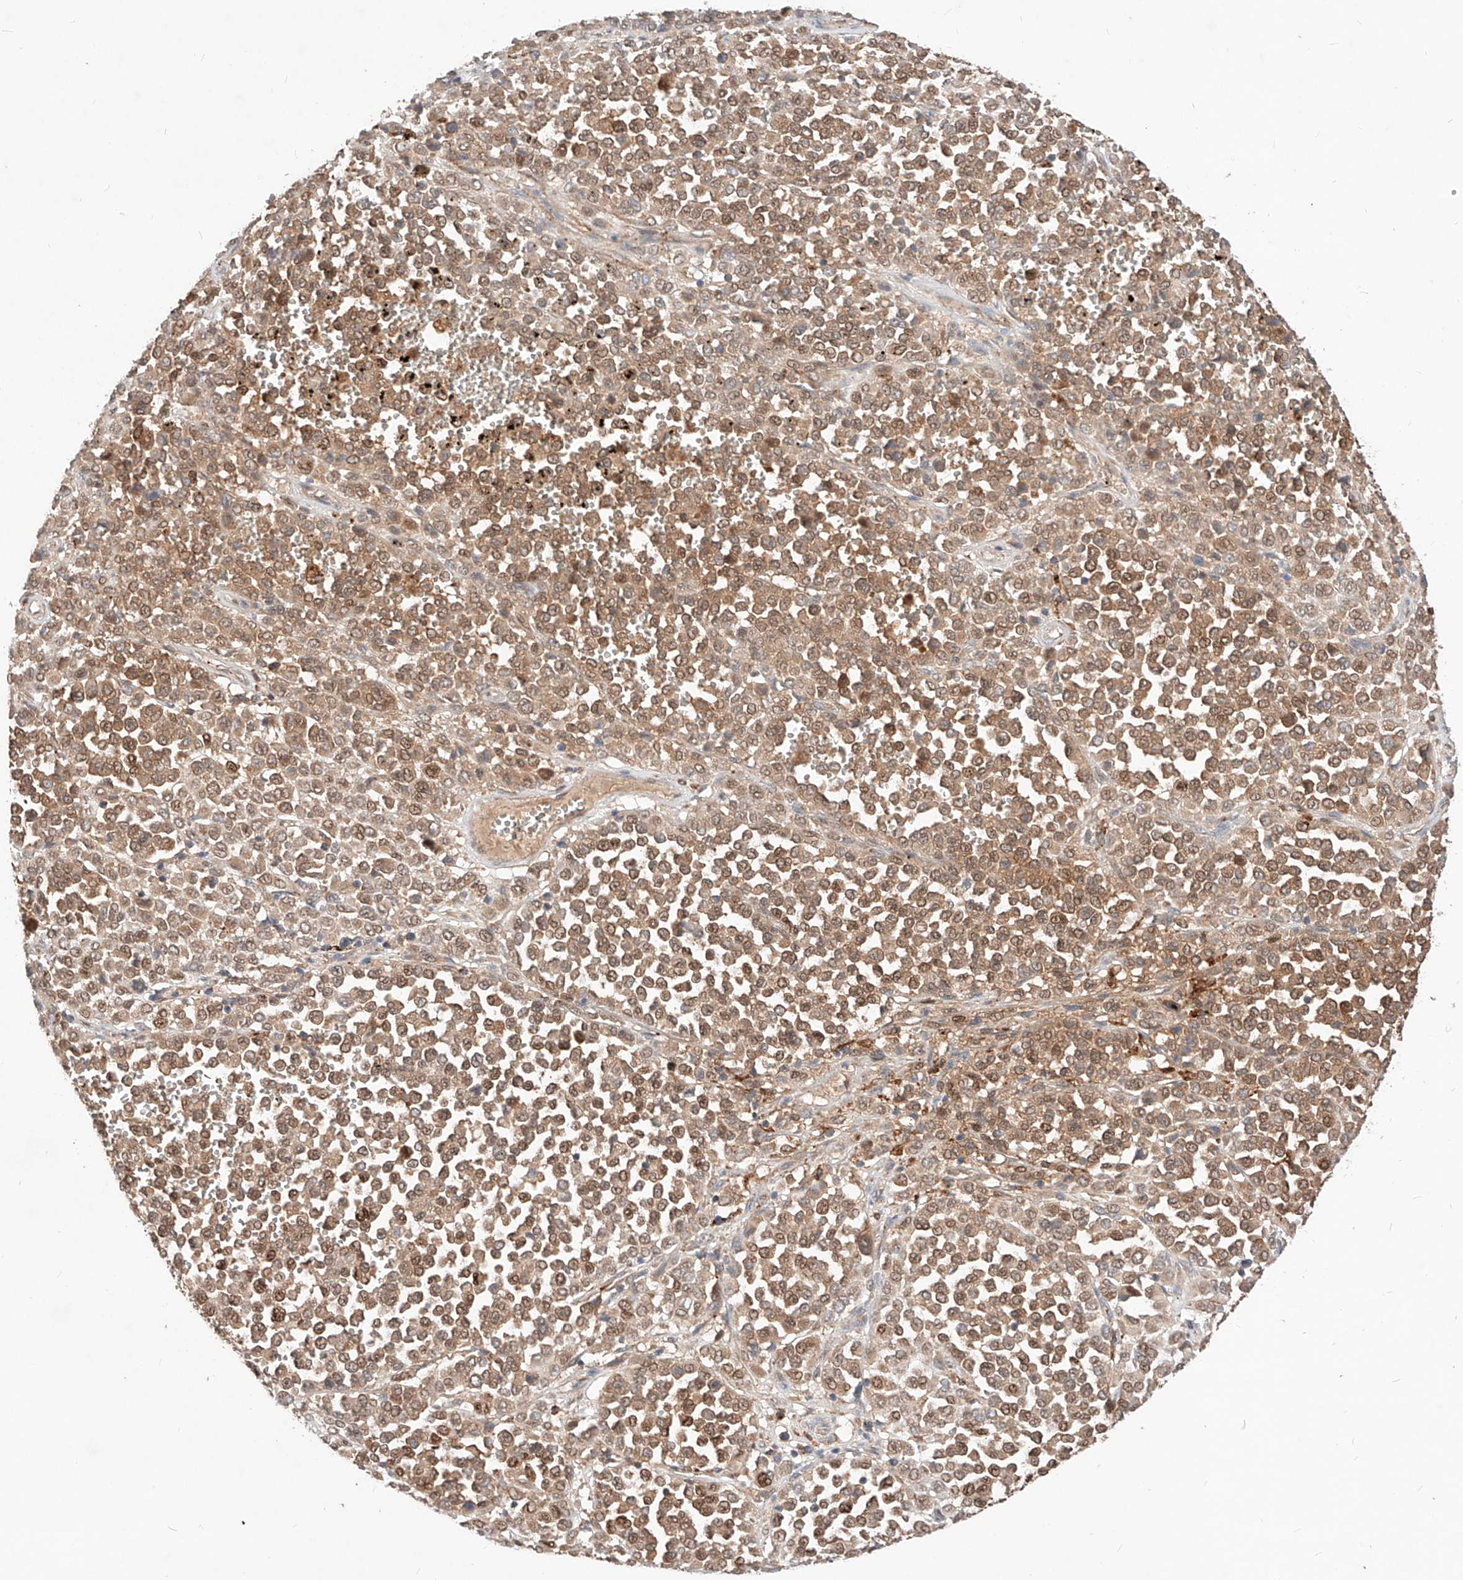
{"staining": {"intensity": "moderate", "quantity": ">75%", "location": "cytoplasmic/membranous,nuclear"}, "tissue": "melanoma", "cell_type": "Tumor cells", "image_type": "cancer", "snomed": [{"axis": "morphology", "description": "Malignant melanoma, Metastatic site"}, {"axis": "topography", "description": "Pancreas"}], "caption": "Melanoma stained with a brown dye reveals moderate cytoplasmic/membranous and nuclear positive expression in about >75% of tumor cells.", "gene": "TSNAX", "patient": {"sex": "female", "age": 30}}